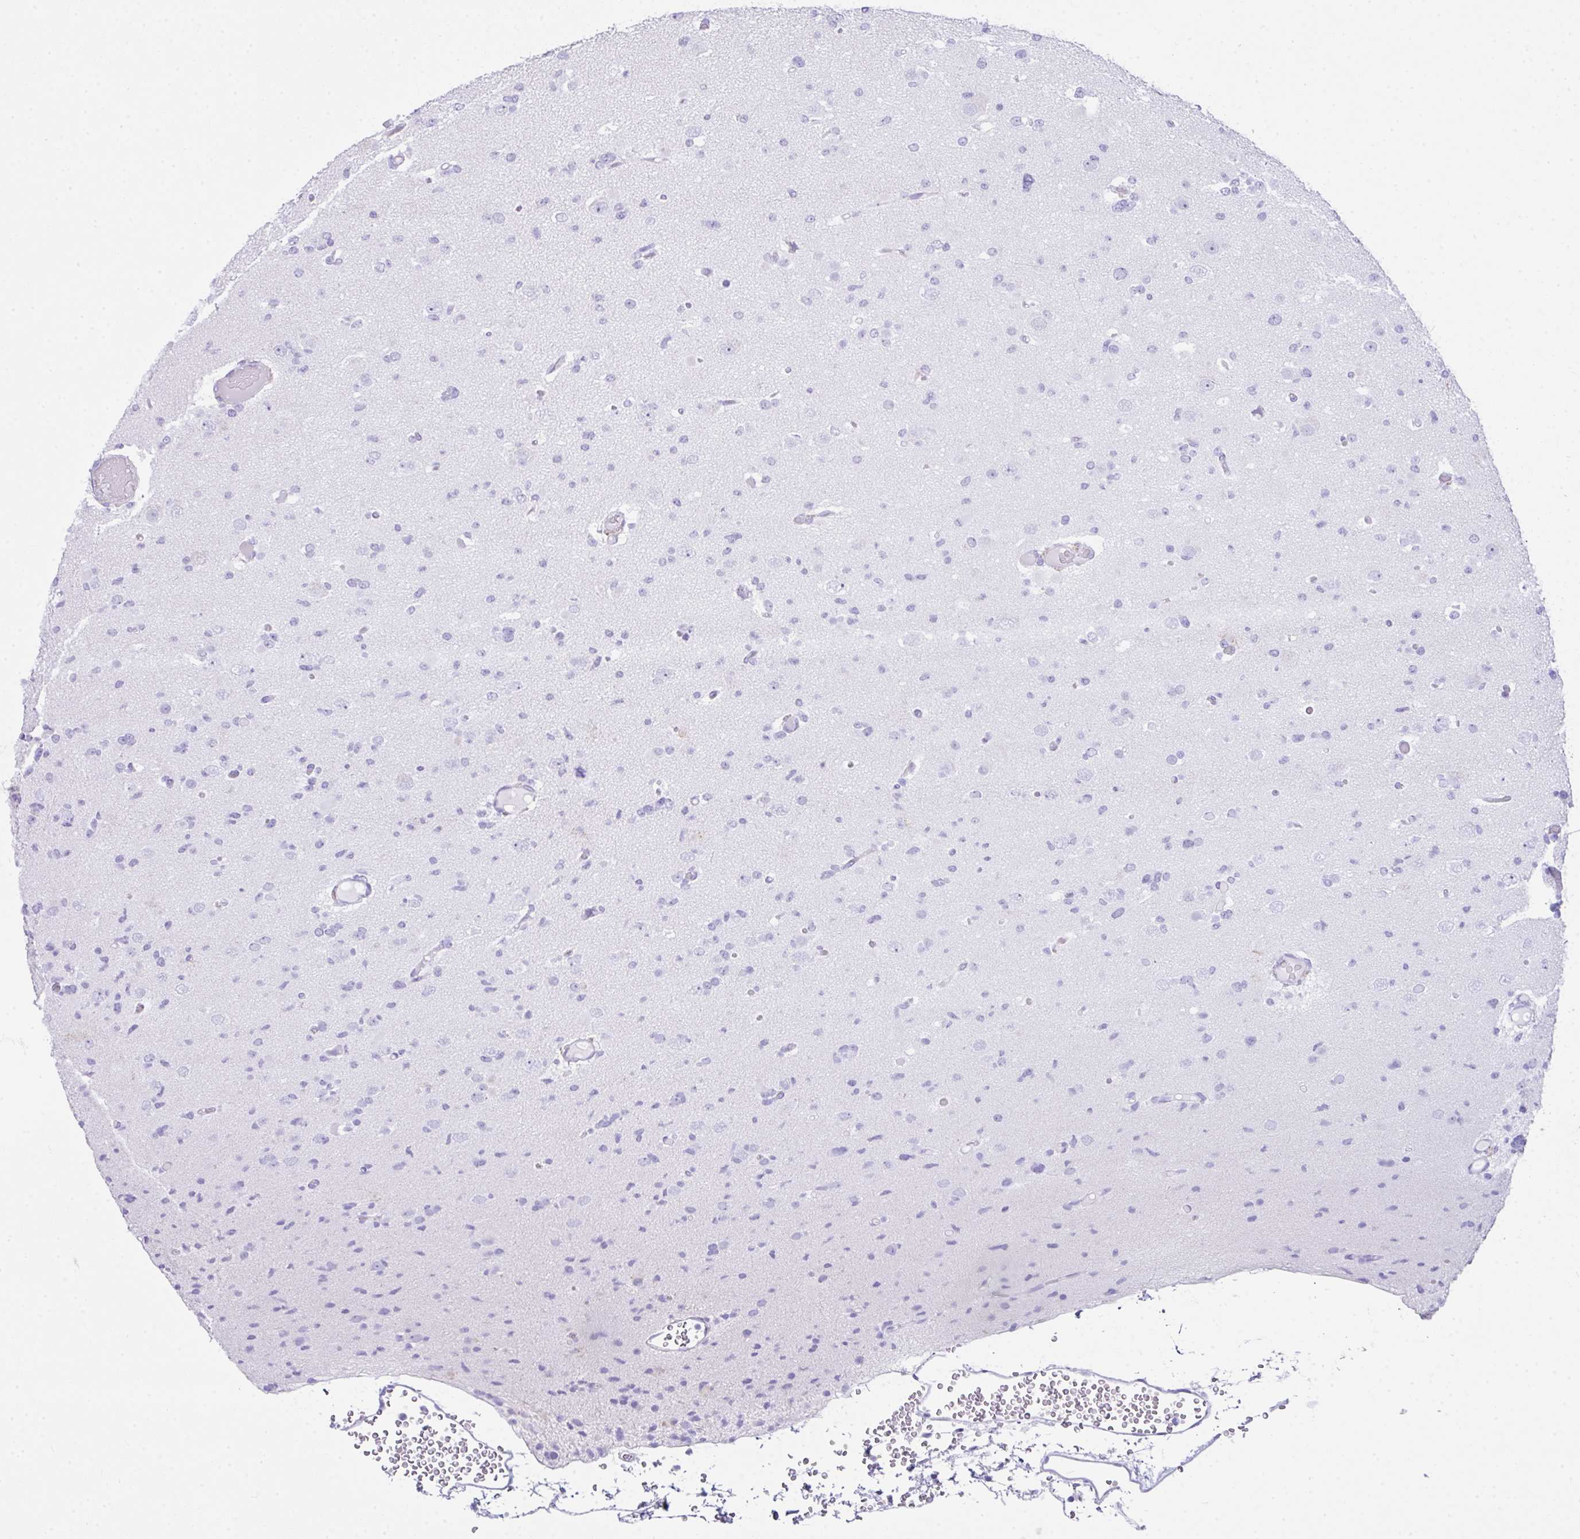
{"staining": {"intensity": "negative", "quantity": "none", "location": "none"}, "tissue": "glioma", "cell_type": "Tumor cells", "image_type": "cancer", "snomed": [{"axis": "morphology", "description": "Glioma, malignant, Low grade"}, {"axis": "topography", "description": "Brain"}], "caption": "DAB immunohistochemical staining of human malignant glioma (low-grade) shows no significant staining in tumor cells.", "gene": "LGALS4", "patient": {"sex": "female", "age": 22}}